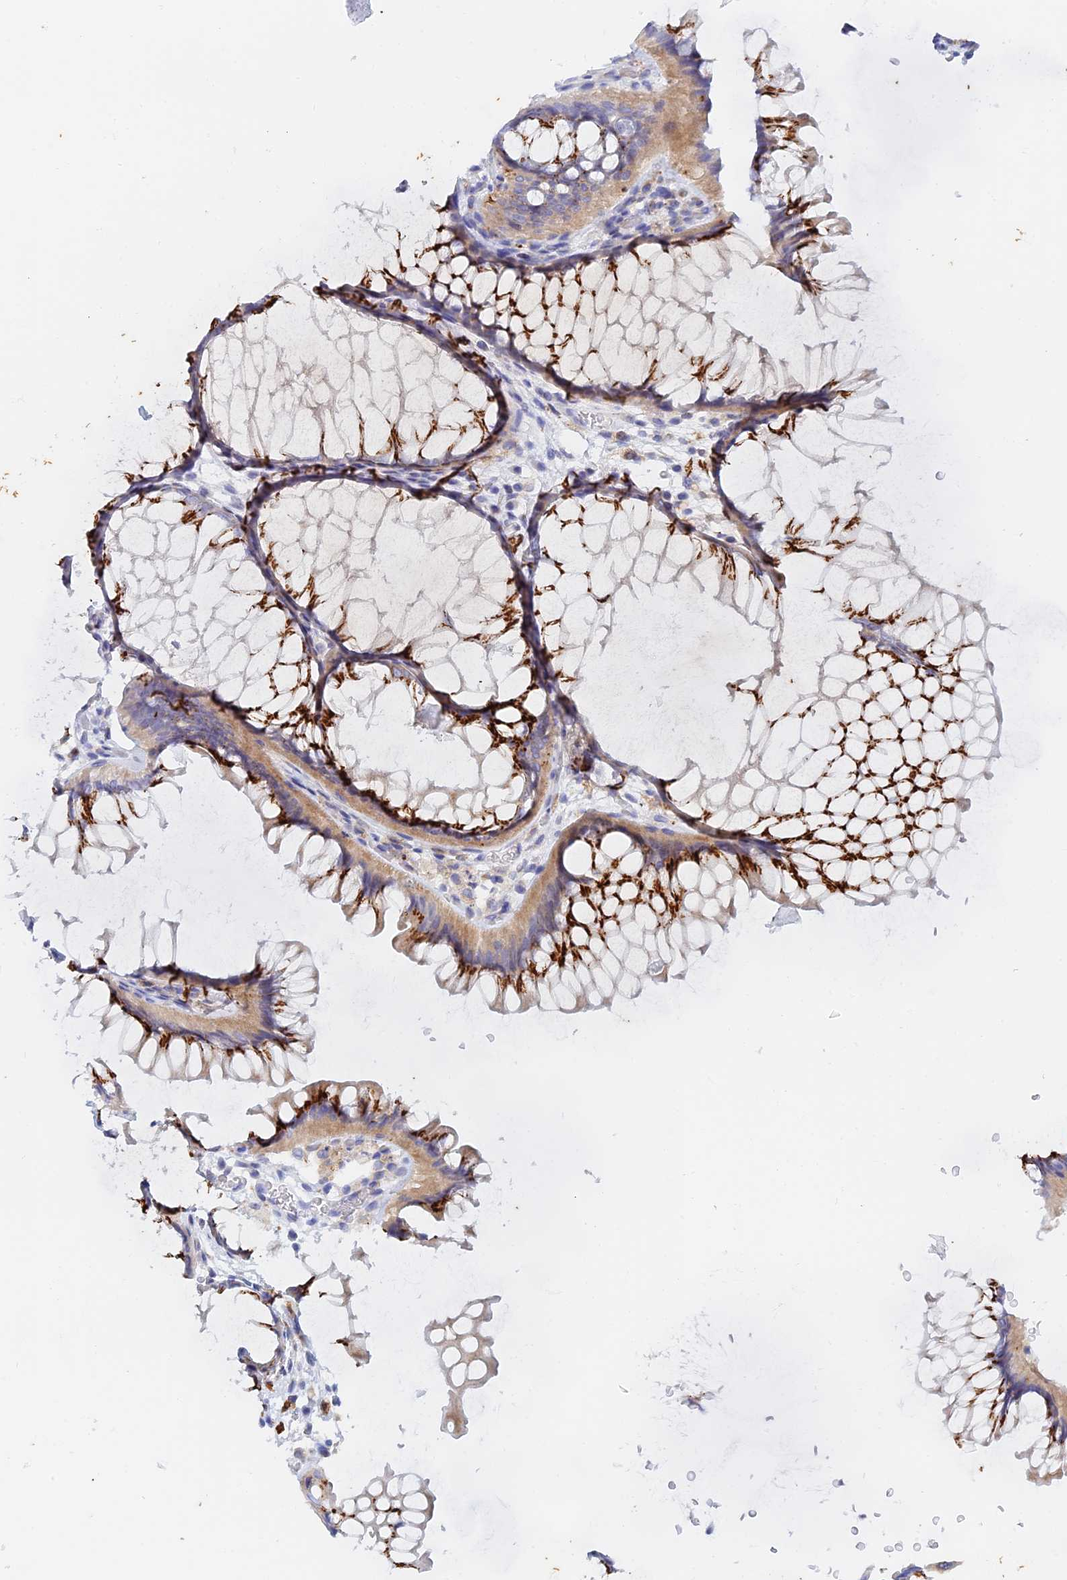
{"staining": {"intensity": "negative", "quantity": "none", "location": "none"}, "tissue": "colon", "cell_type": "Endothelial cells", "image_type": "normal", "snomed": [{"axis": "morphology", "description": "Normal tissue, NOS"}, {"axis": "topography", "description": "Colon"}], "caption": "Photomicrograph shows no protein positivity in endothelial cells of unremarkable colon. Nuclei are stained in blue.", "gene": "SLC24A3", "patient": {"sex": "female", "age": 82}}